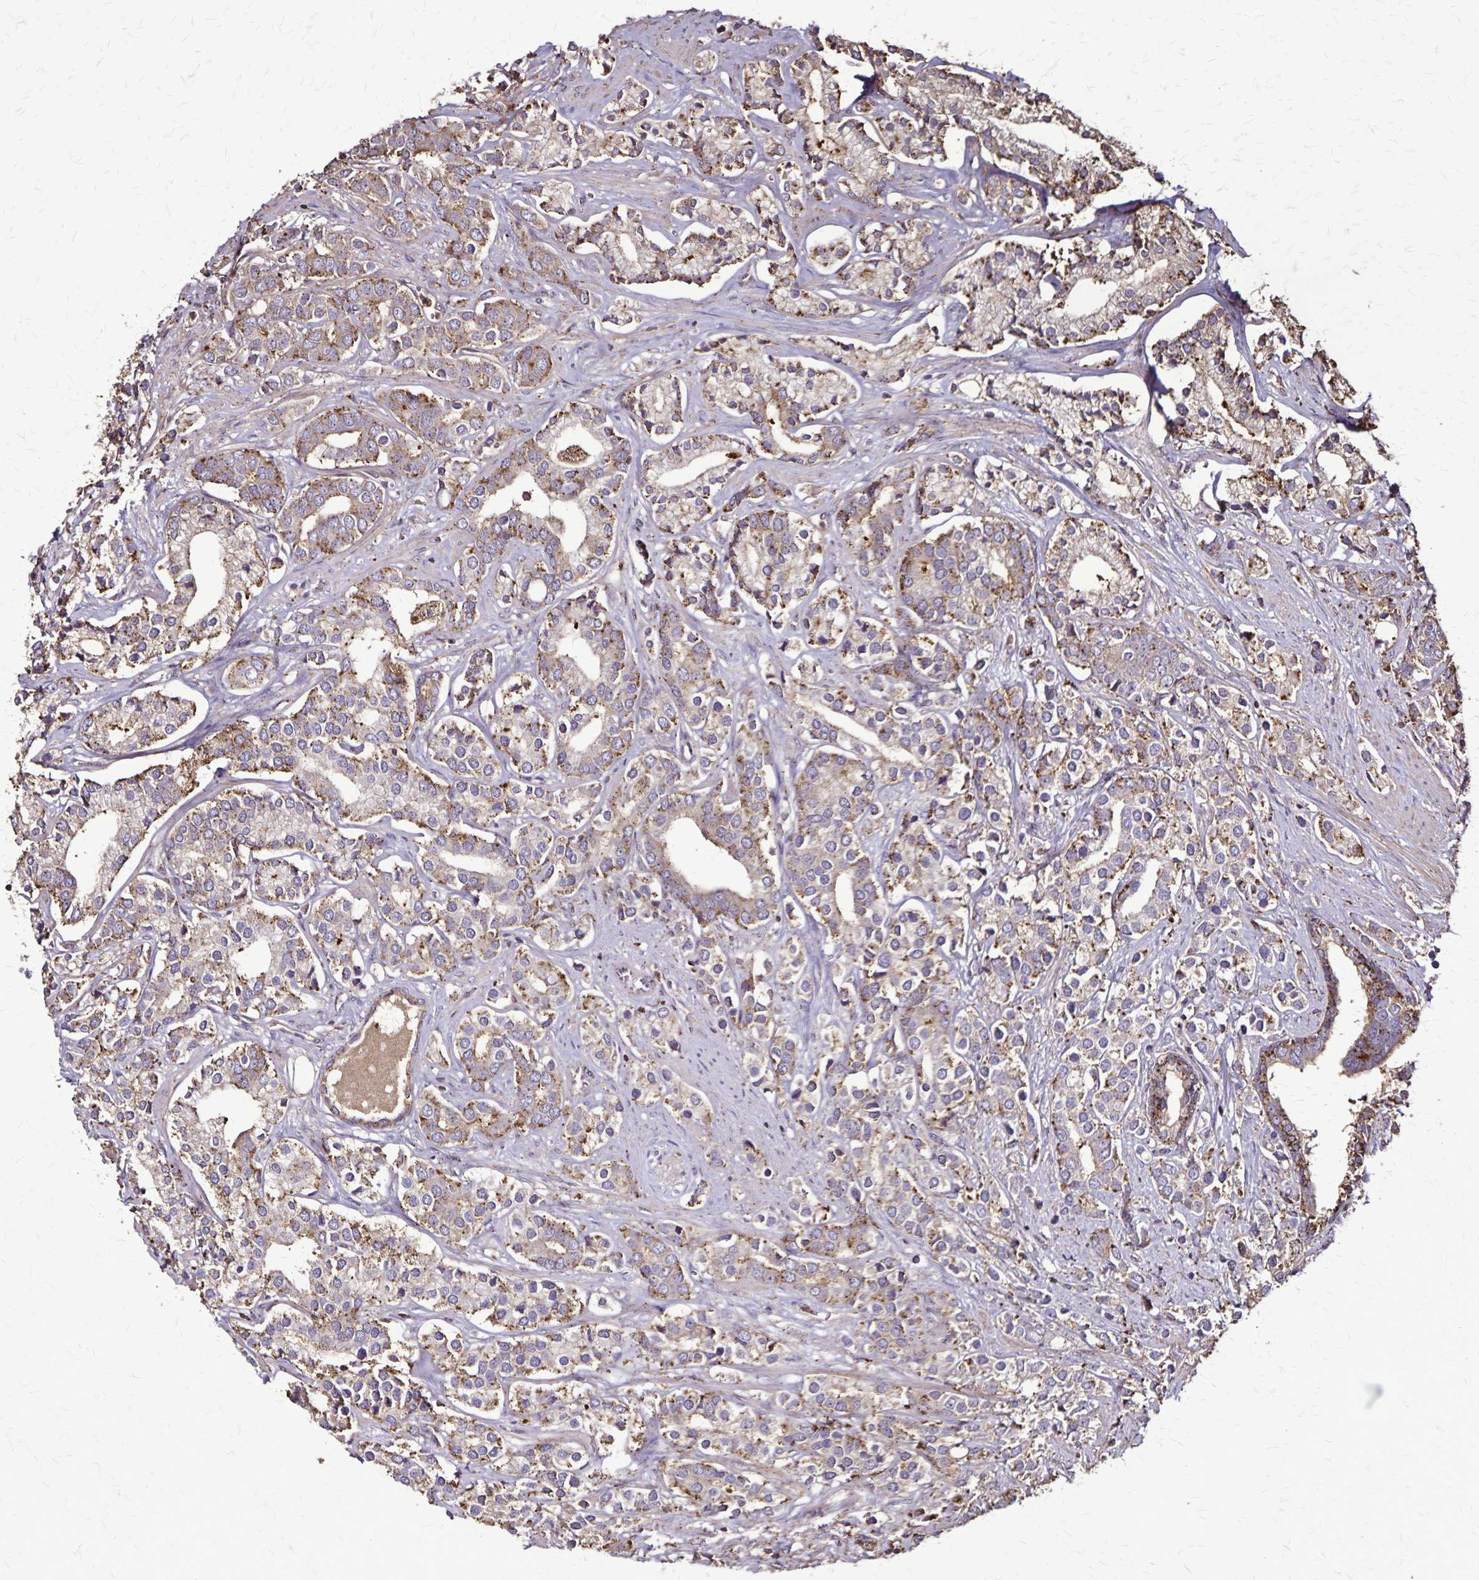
{"staining": {"intensity": "moderate", "quantity": "25%-75%", "location": "cytoplasmic/membranous"}, "tissue": "prostate cancer", "cell_type": "Tumor cells", "image_type": "cancer", "snomed": [{"axis": "morphology", "description": "Adenocarcinoma, High grade"}, {"axis": "topography", "description": "Prostate"}], "caption": "Protein staining reveals moderate cytoplasmic/membranous staining in approximately 25%-75% of tumor cells in prostate high-grade adenocarcinoma.", "gene": "CHMP1B", "patient": {"sex": "male", "age": 58}}